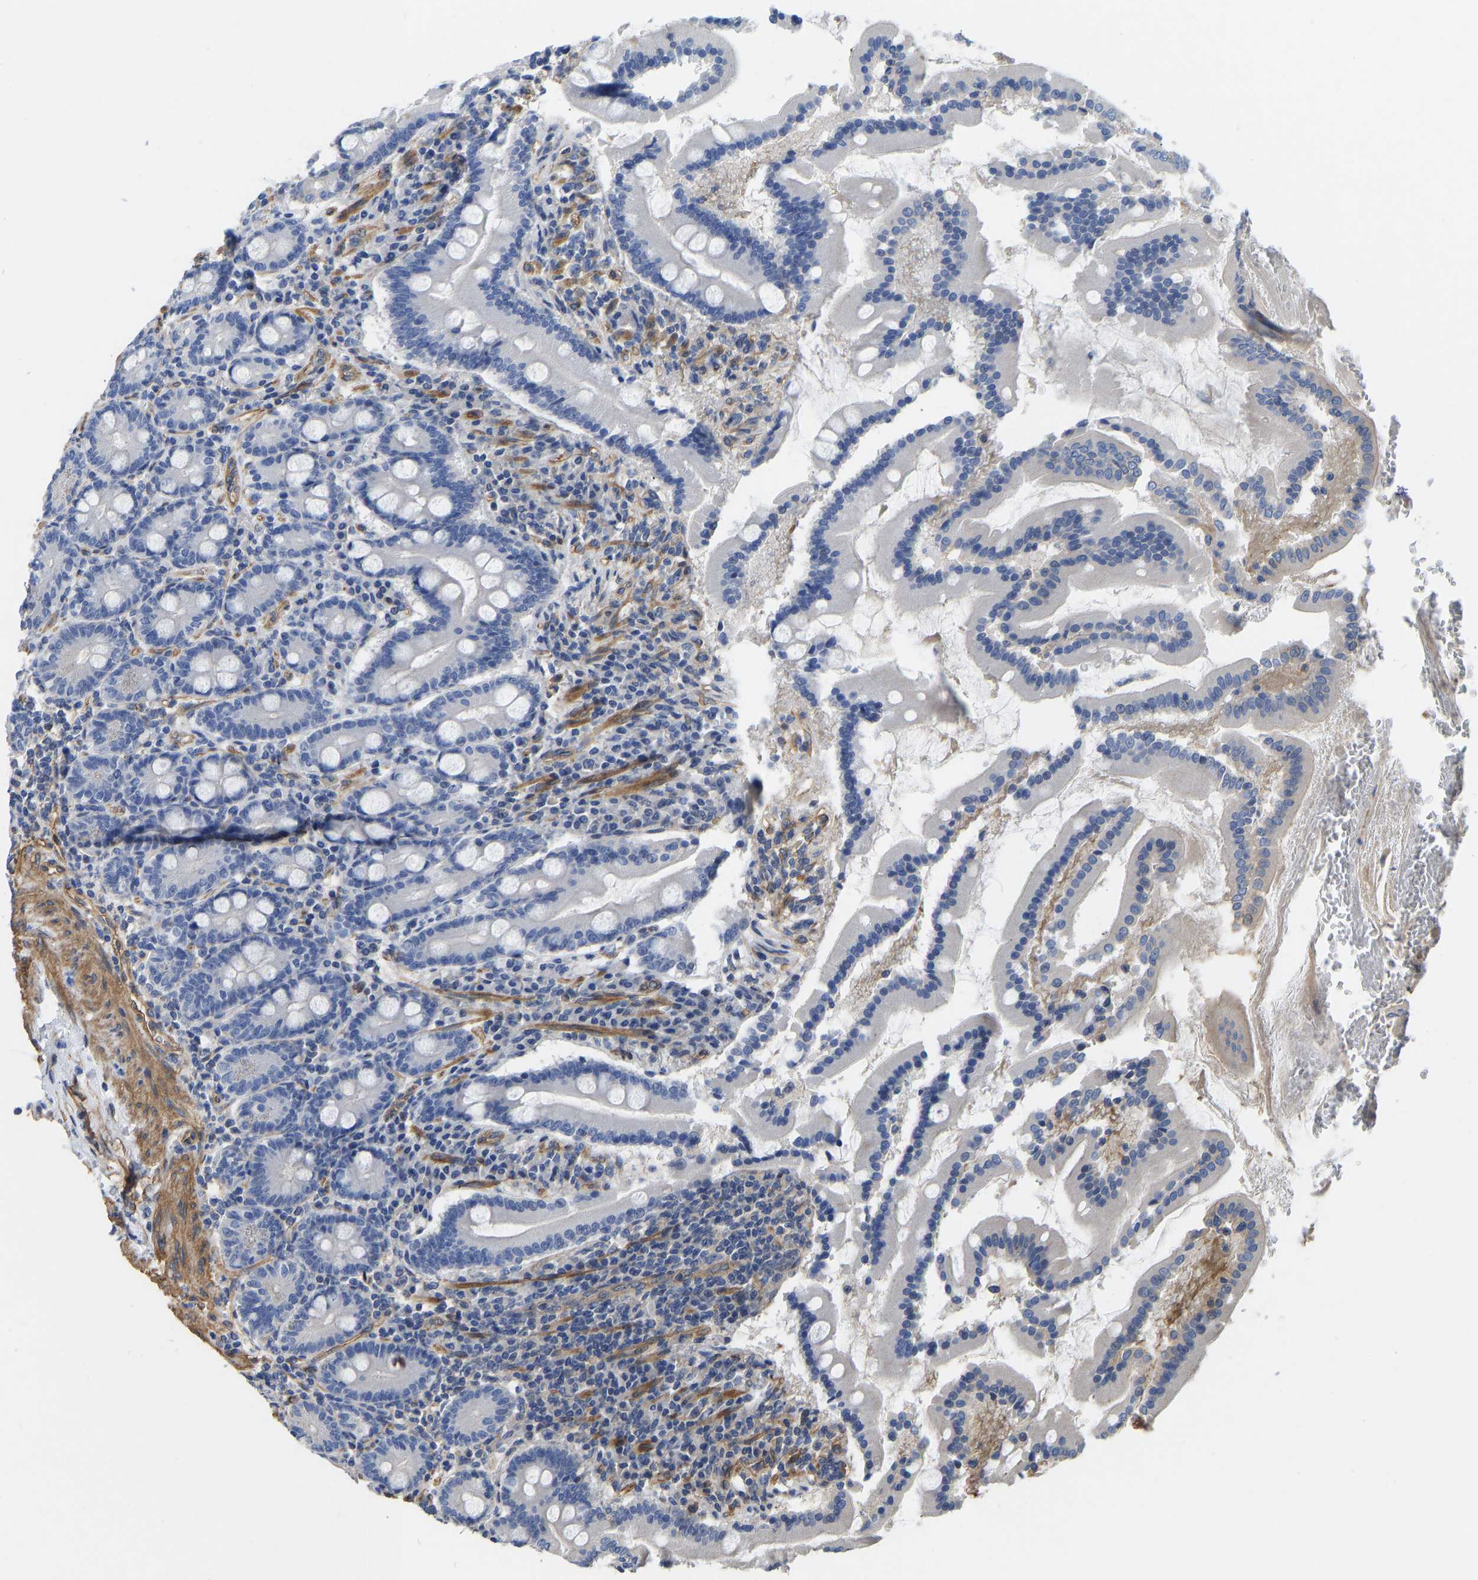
{"staining": {"intensity": "negative", "quantity": "none", "location": "none"}, "tissue": "duodenum", "cell_type": "Glandular cells", "image_type": "normal", "snomed": [{"axis": "morphology", "description": "Normal tissue, NOS"}, {"axis": "topography", "description": "Duodenum"}], "caption": "Glandular cells show no significant positivity in normal duodenum.", "gene": "ELMO2", "patient": {"sex": "male", "age": 50}}